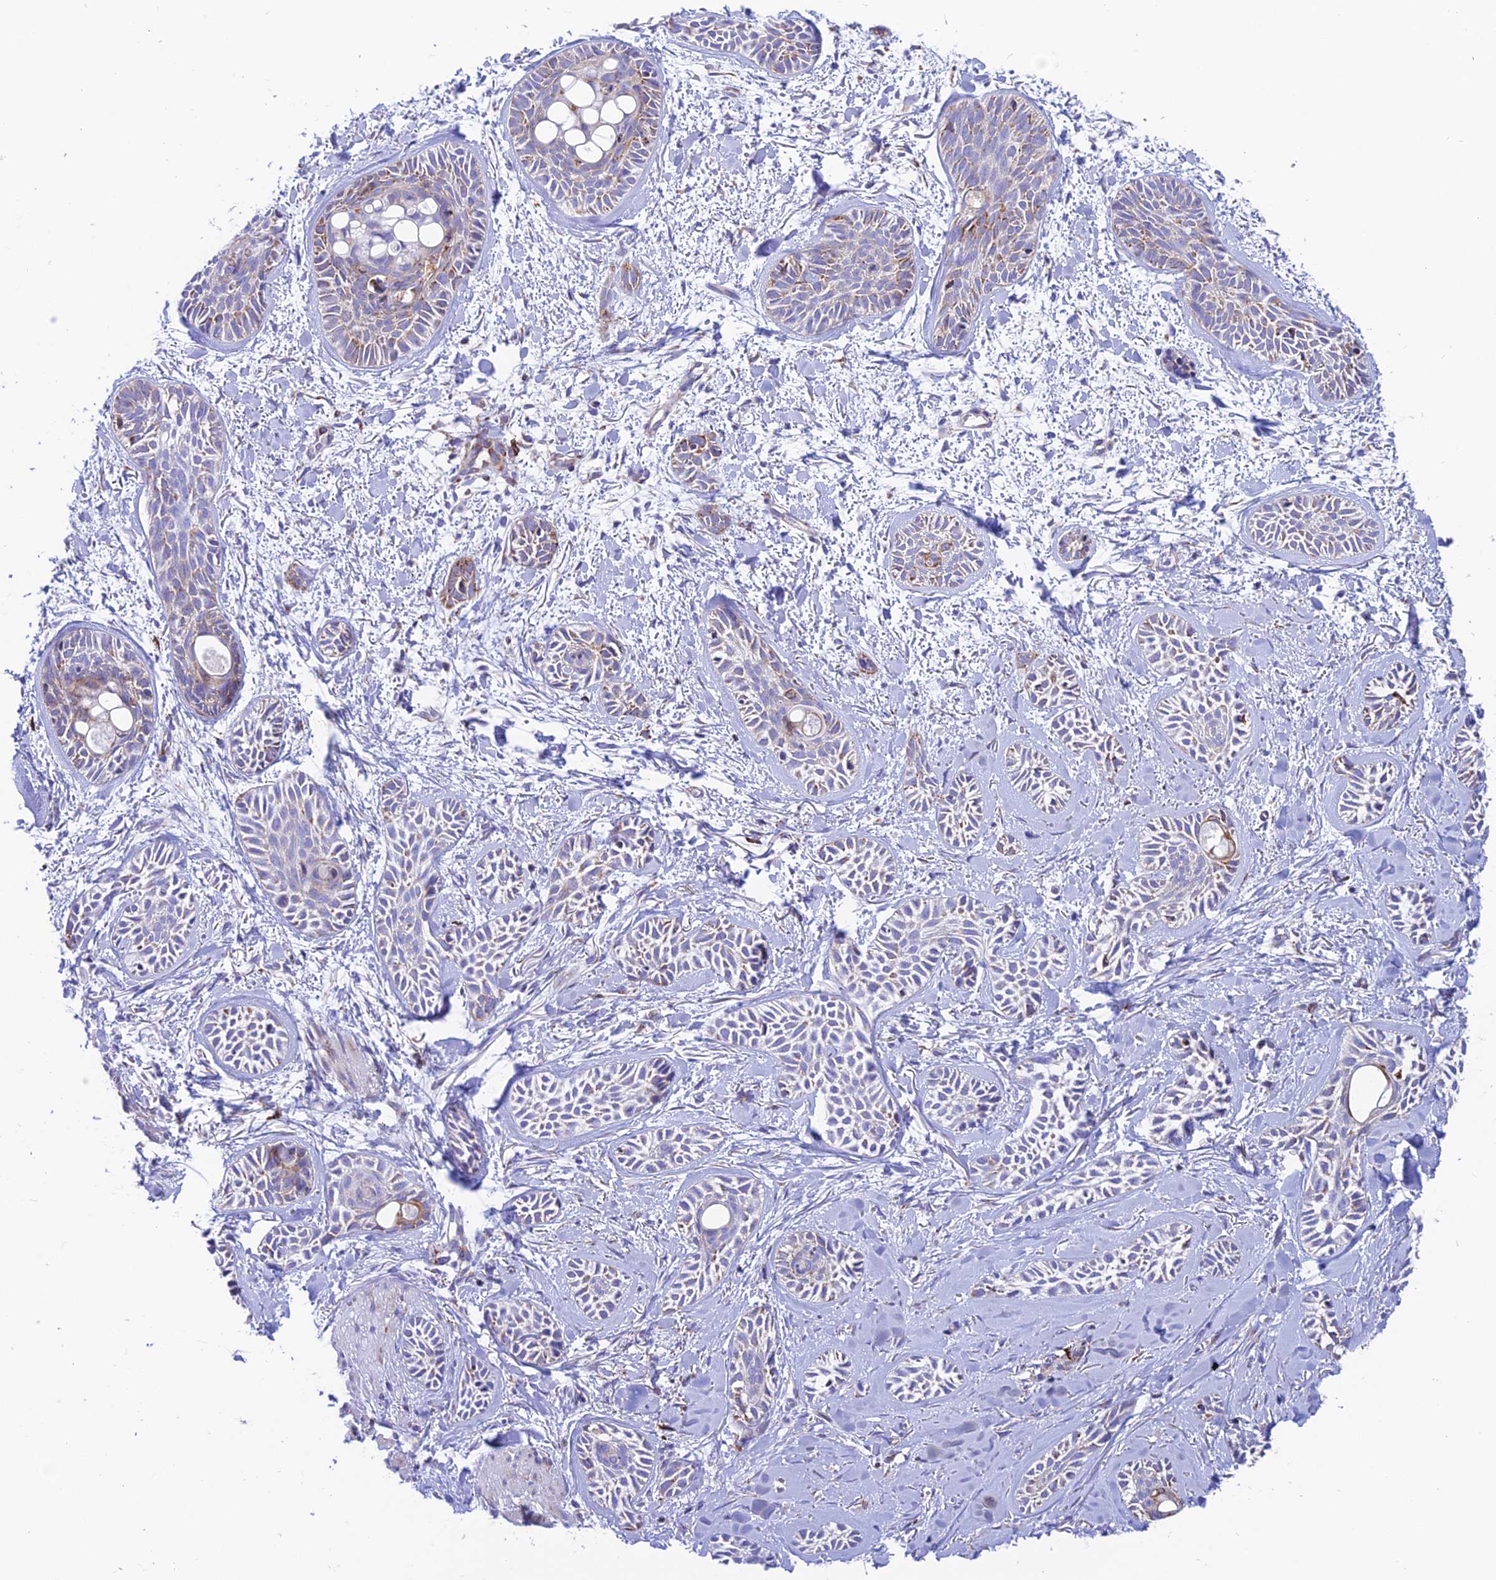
{"staining": {"intensity": "weak", "quantity": "<25%", "location": "cytoplasmic/membranous"}, "tissue": "skin cancer", "cell_type": "Tumor cells", "image_type": "cancer", "snomed": [{"axis": "morphology", "description": "Basal cell carcinoma"}, {"axis": "topography", "description": "Skin"}], "caption": "Skin cancer was stained to show a protein in brown. There is no significant expression in tumor cells.", "gene": "TUBGCP6", "patient": {"sex": "female", "age": 59}}